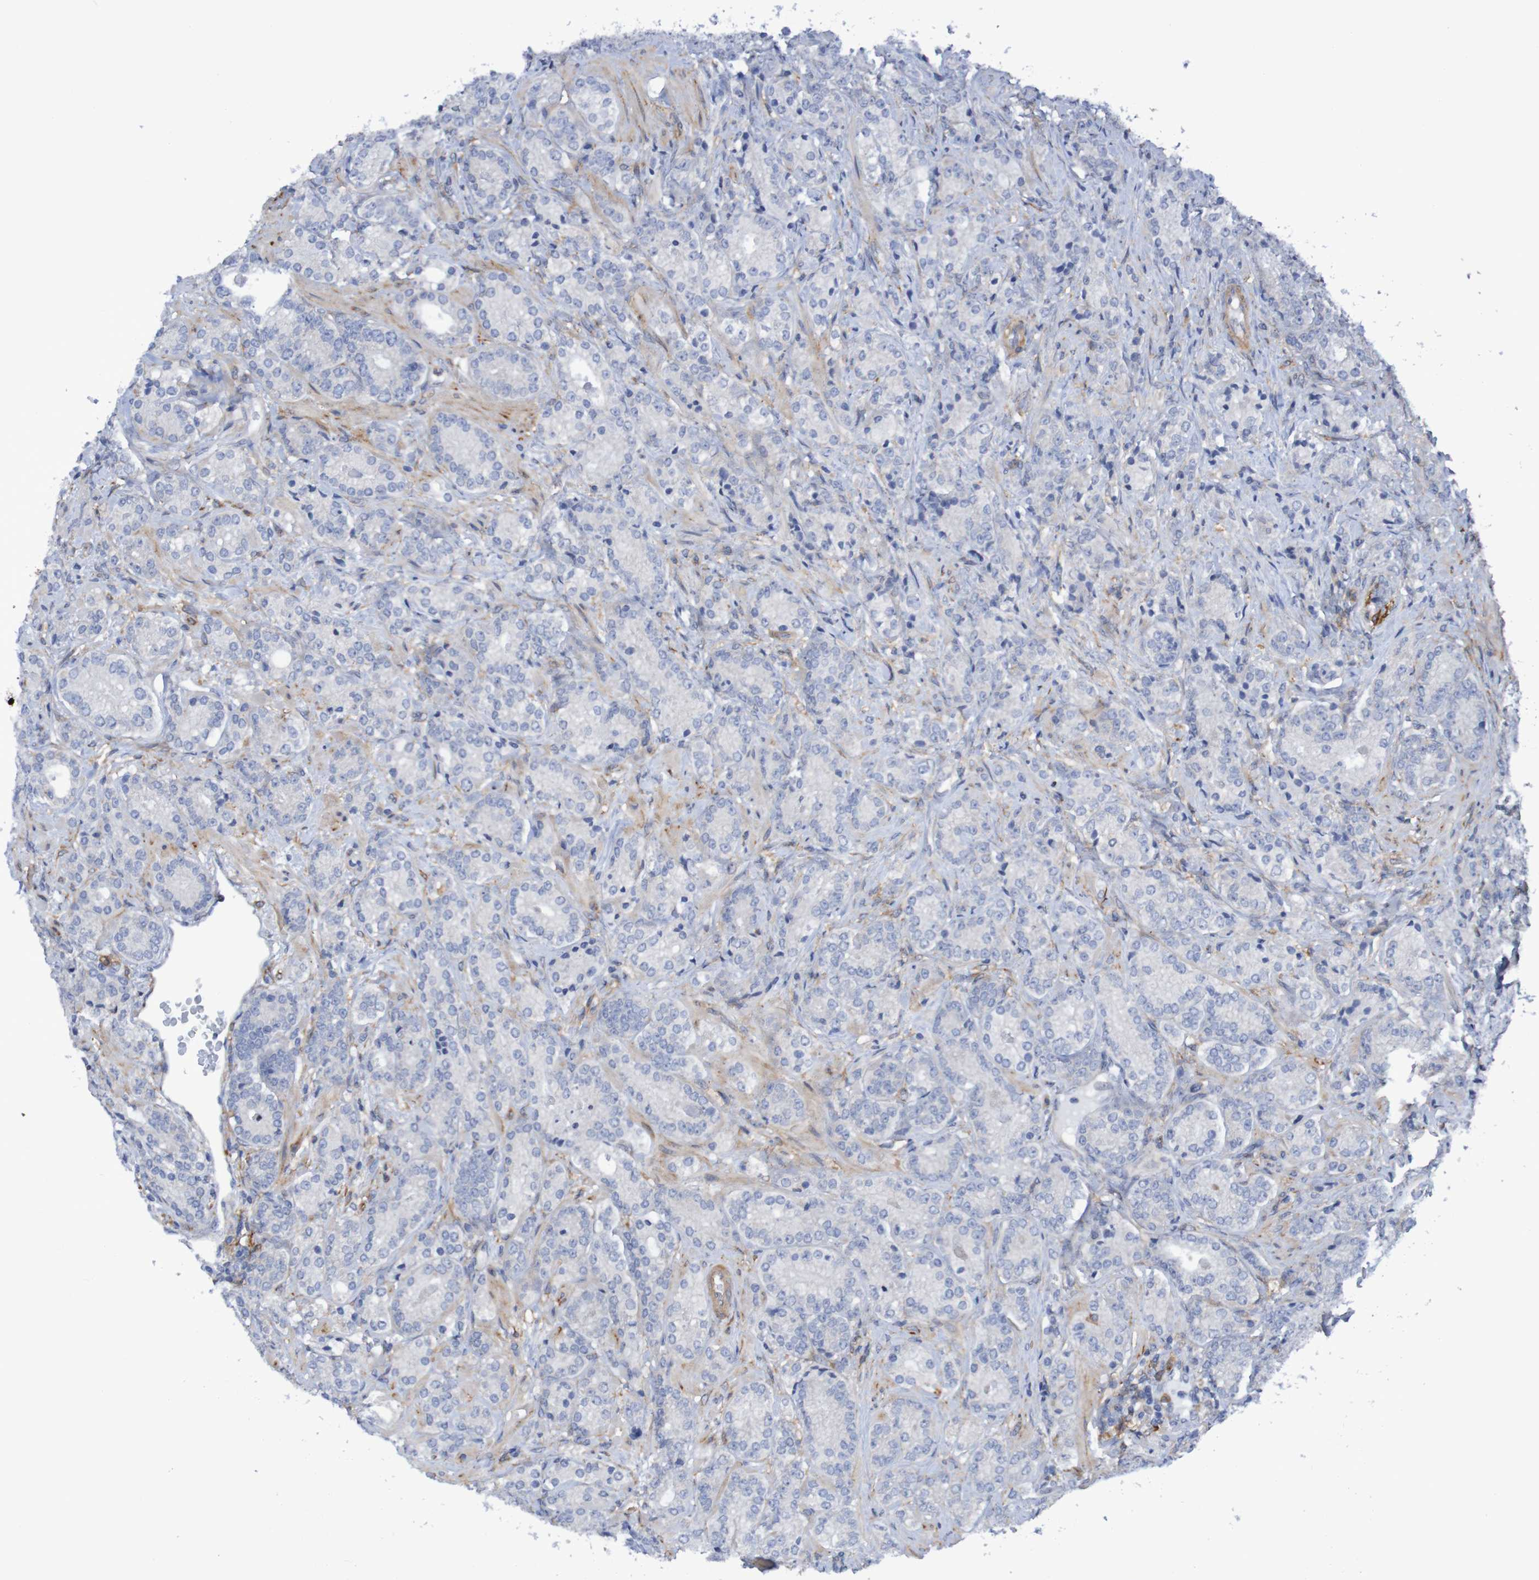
{"staining": {"intensity": "negative", "quantity": "none", "location": "none"}, "tissue": "prostate cancer", "cell_type": "Tumor cells", "image_type": "cancer", "snomed": [{"axis": "morphology", "description": "Adenocarcinoma, High grade"}, {"axis": "topography", "description": "Prostate"}], "caption": "Adenocarcinoma (high-grade) (prostate) was stained to show a protein in brown. There is no significant expression in tumor cells.", "gene": "SCRG1", "patient": {"sex": "male", "age": 61}}